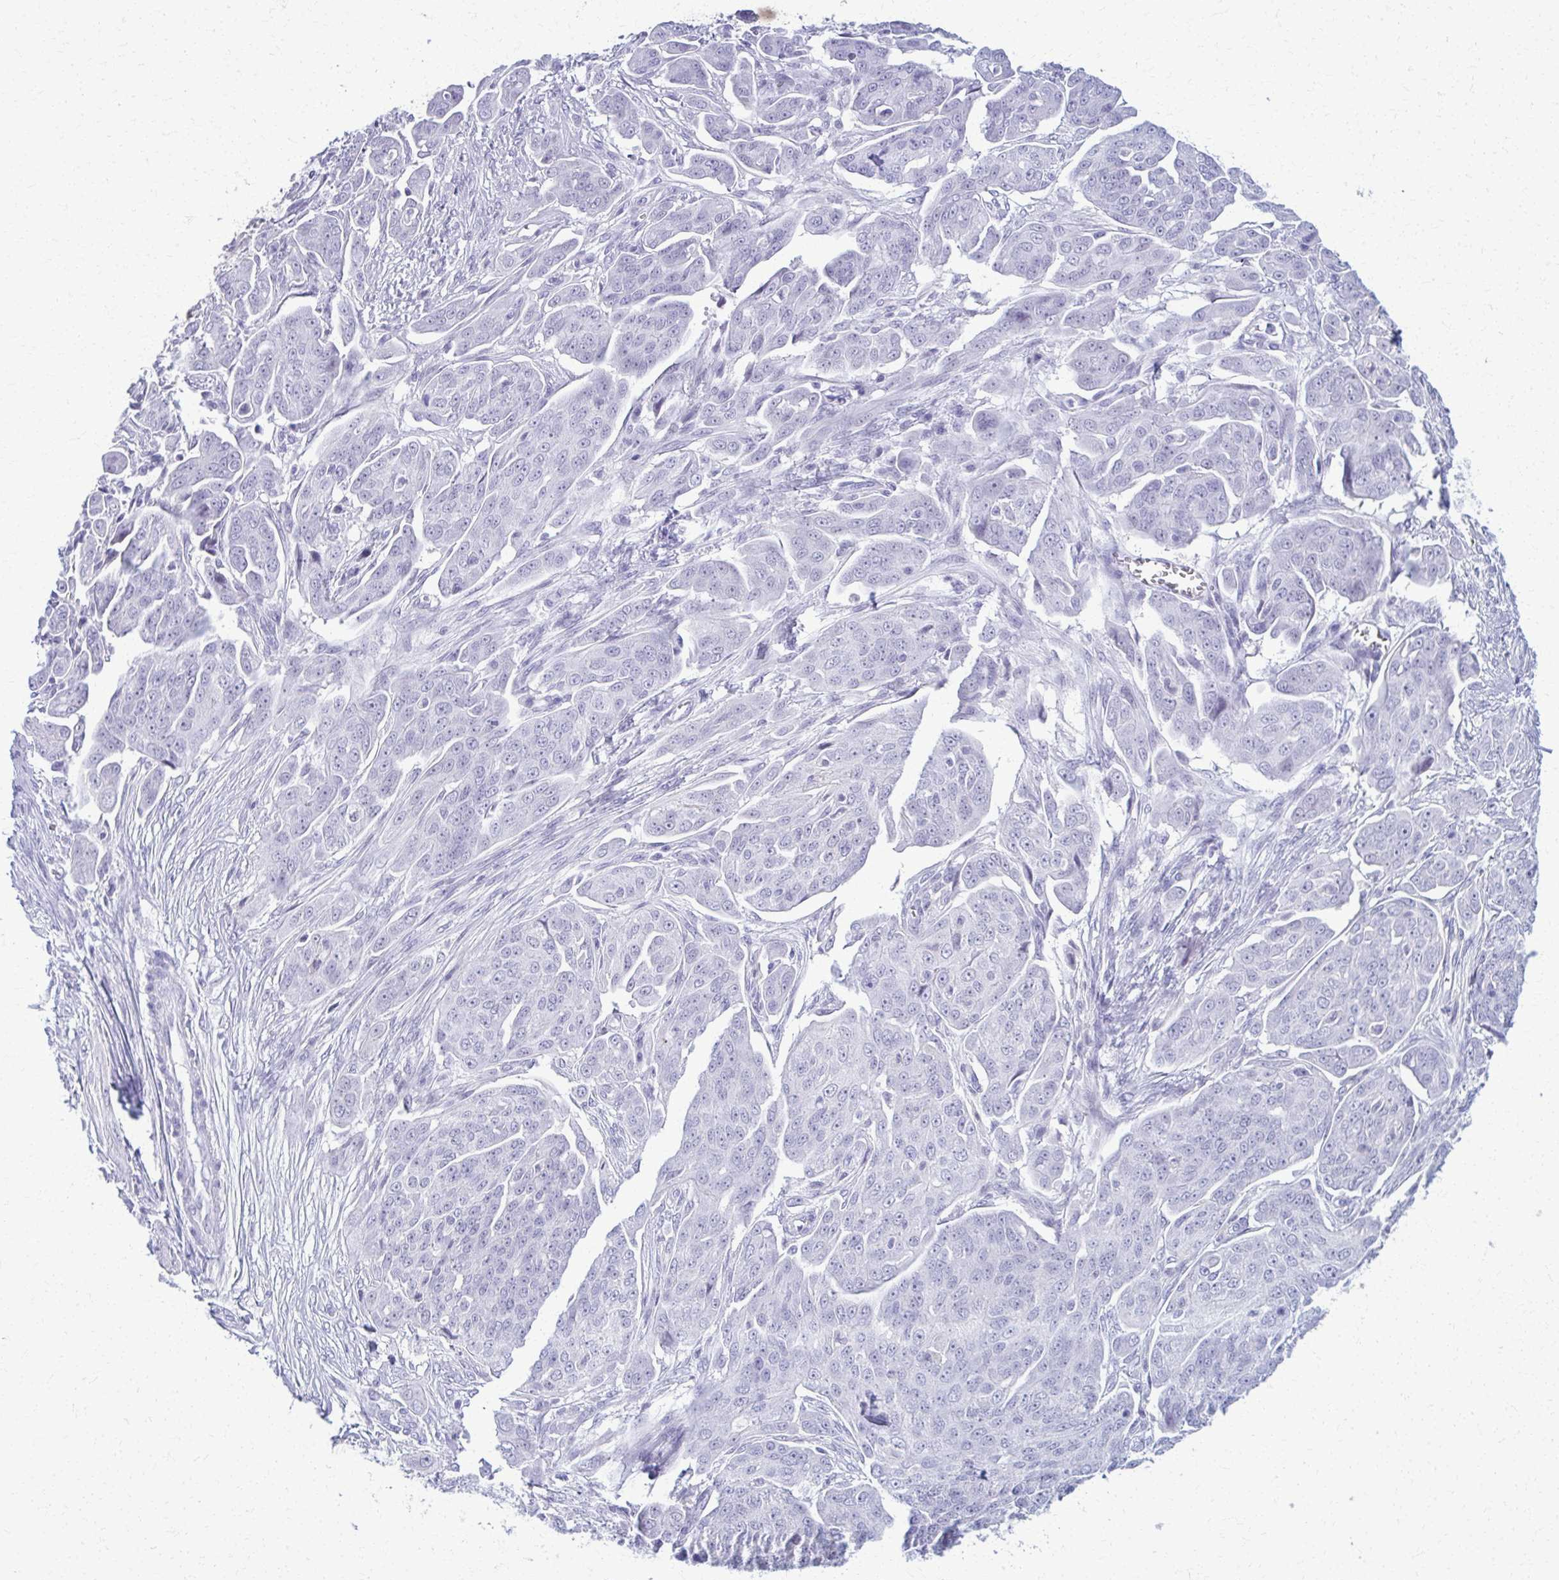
{"staining": {"intensity": "negative", "quantity": "none", "location": "none"}, "tissue": "ovarian cancer", "cell_type": "Tumor cells", "image_type": "cancer", "snomed": [{"axis": "morphology", "description": "Carcinoma, endometroid"}, {"axis": "topography", "description": "Ovary"}], "caption": "Ovarian cancer was stained to show a protein in brown. There is no significant expression in tumor cells. The staining was performed using DAB to visualize the protein expression in brown, while the nuclei were stained in blue with hematoxylin (Magnification: 20x).", "gene": "ACSM2B", "patient": {"sex": "female", "age": 70}}